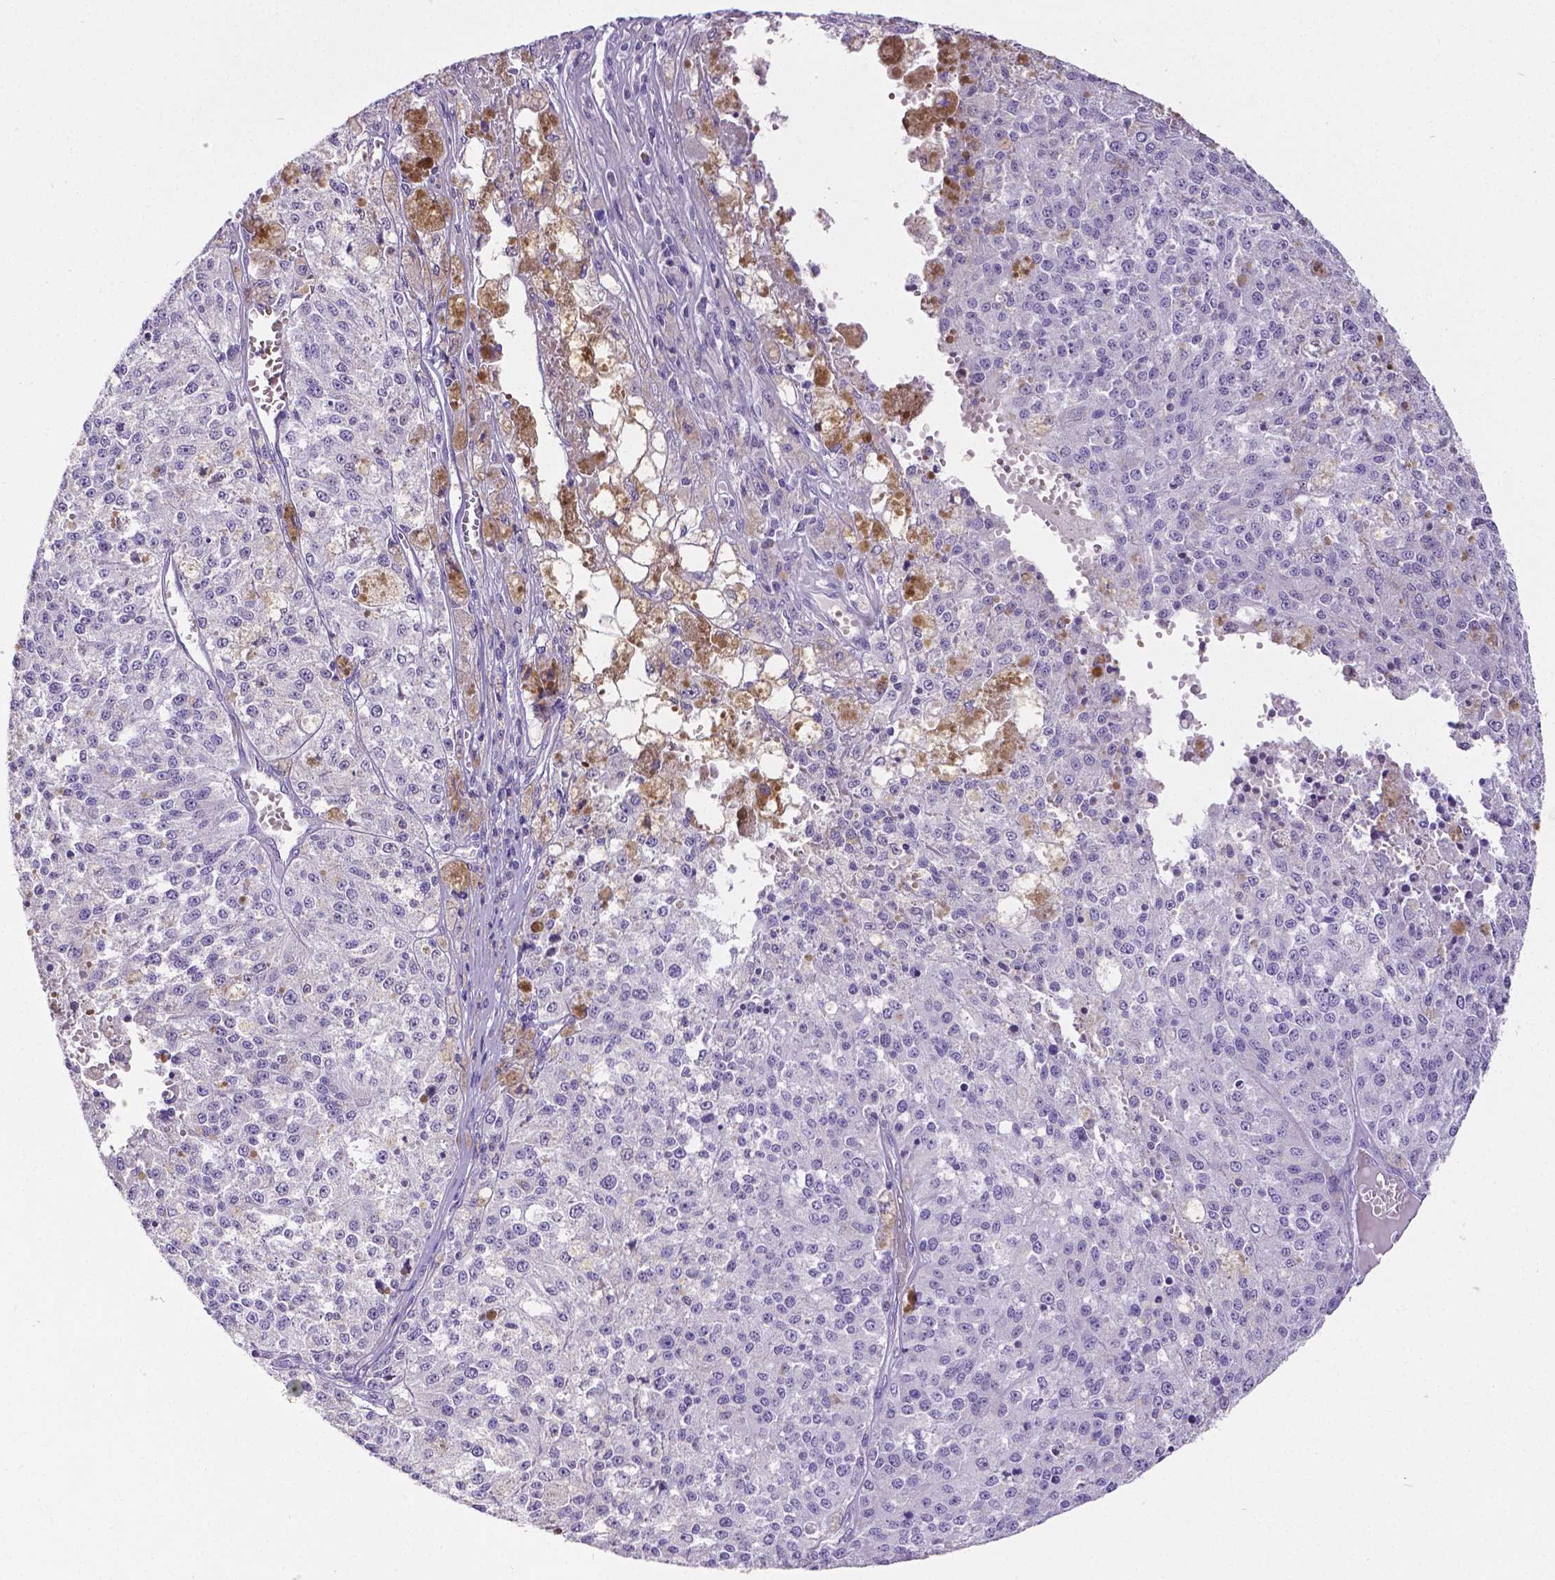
{"staining": {"intensity": "negative", "quantity": "none", "location": "none"}, "tissue": "melanoma", "cell_type": "Tumor cells", "image_type": "cancer", "snomed": [{"axis": "morphology", "description": "Malignant melanoma, Metastatic site"}, {"axis": "topography", "description": "Lymph node"}], "caption": "Micrograph shows no protein staining in tumor cells of malignant melanoma (metastatic site) tissue. (Brightfield microscopy of DAB (3,3'-diaminobenzidine) immunohistochemistry at high magnification).", "gene": "SATB2", "patient": {"sex": "female", "age": 64}}